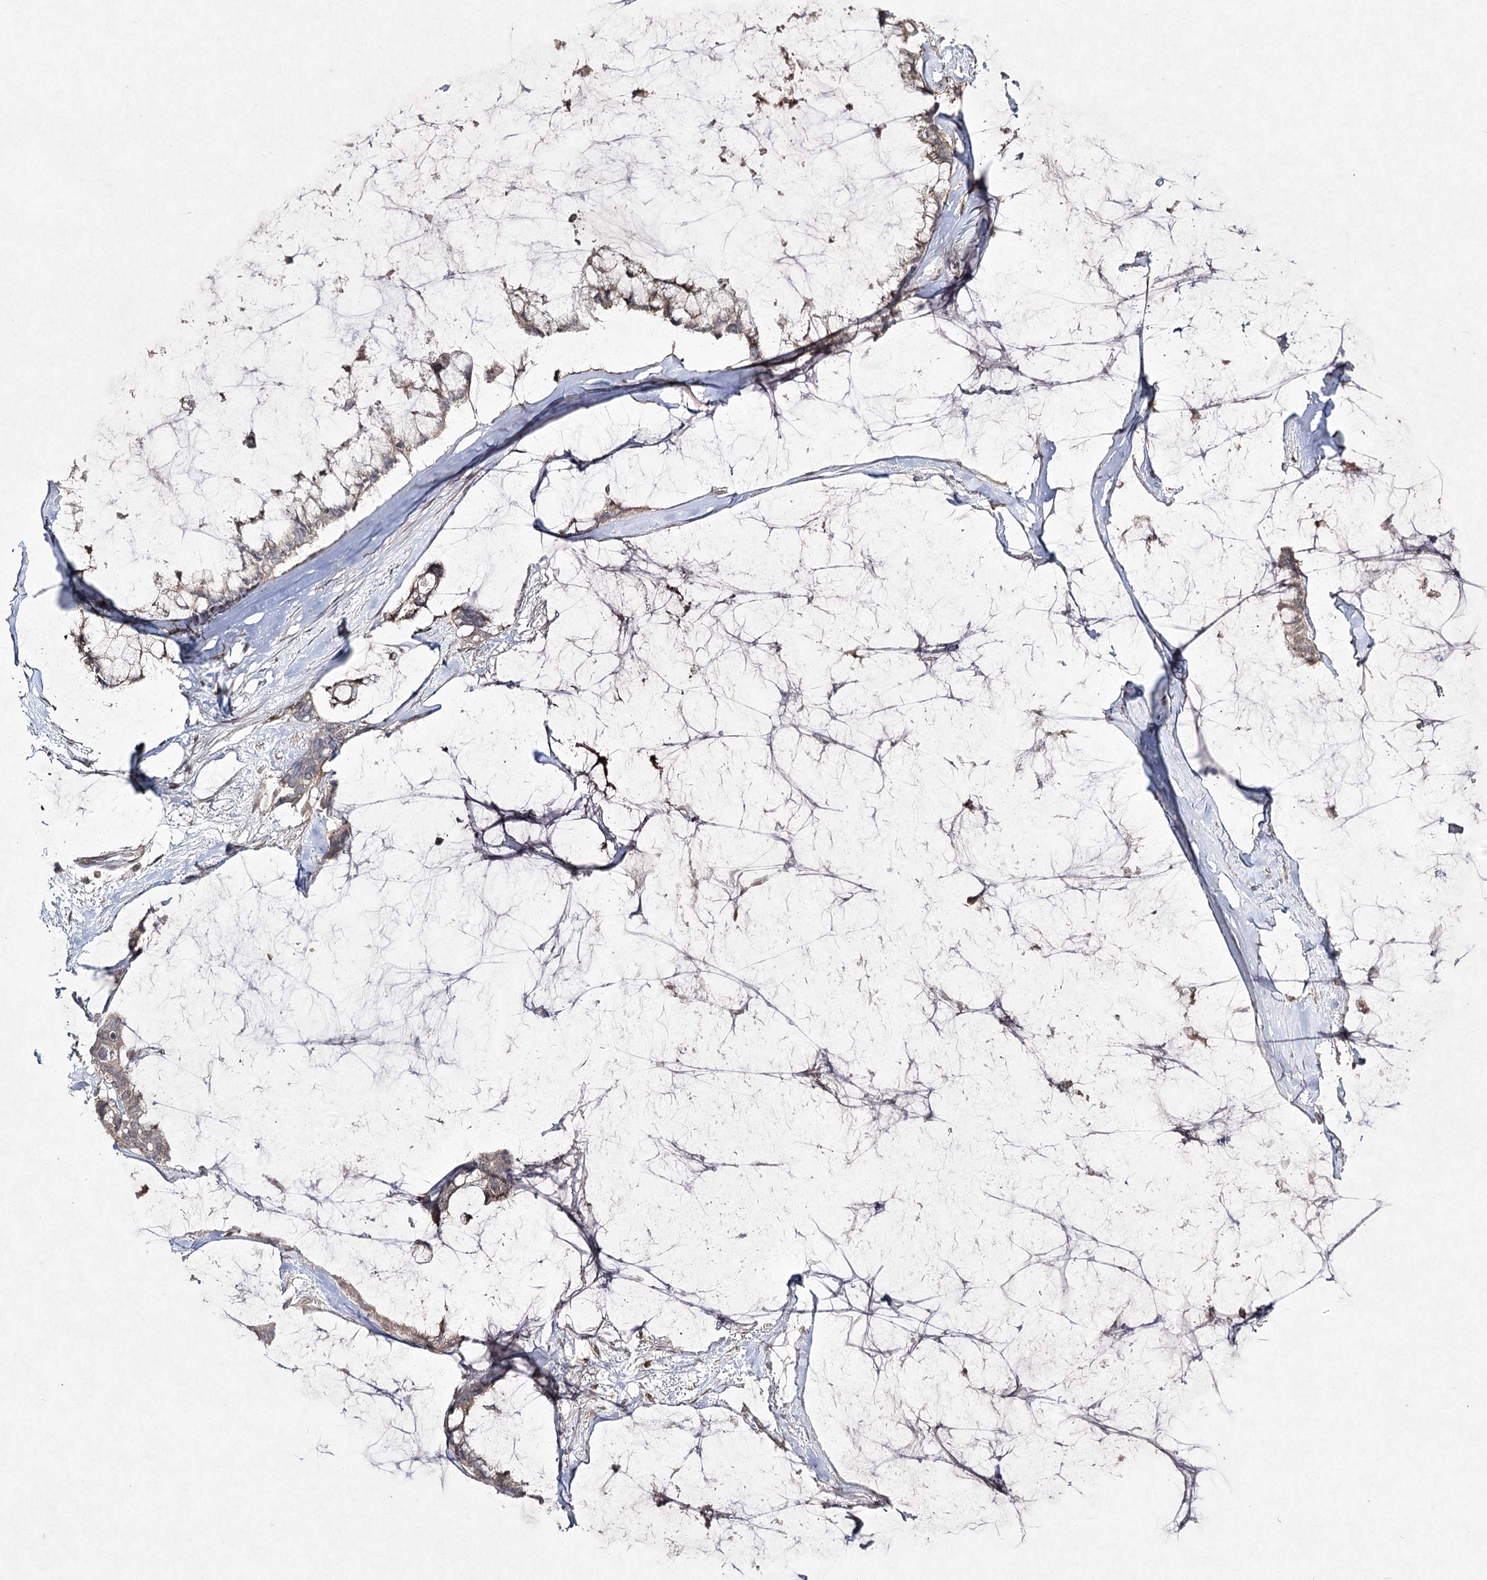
{"staining": {"intensity": "weak", "quantity": "25%-75%", "location": "cytoplasmic/membranous"}, "tissue": "ovarian cancer", "cell_type": "Tumor cells", "image_type": "cancer", "snomed": [{"axis": "morphology", "description": "Cystadenocarcinoma, mucinous, NOS"}, {"axis": "topography", "description": "Ovary"}], "caption": "A low amount of weak cytoplasmic/membranous positivity is identified in about 25%-75% of tumor cells in ovarian cancer (mucinous cystadenocarcinoma) tissue.", "gene": "SYNGR3", "patient": {"sex": "female", "age": 39}}